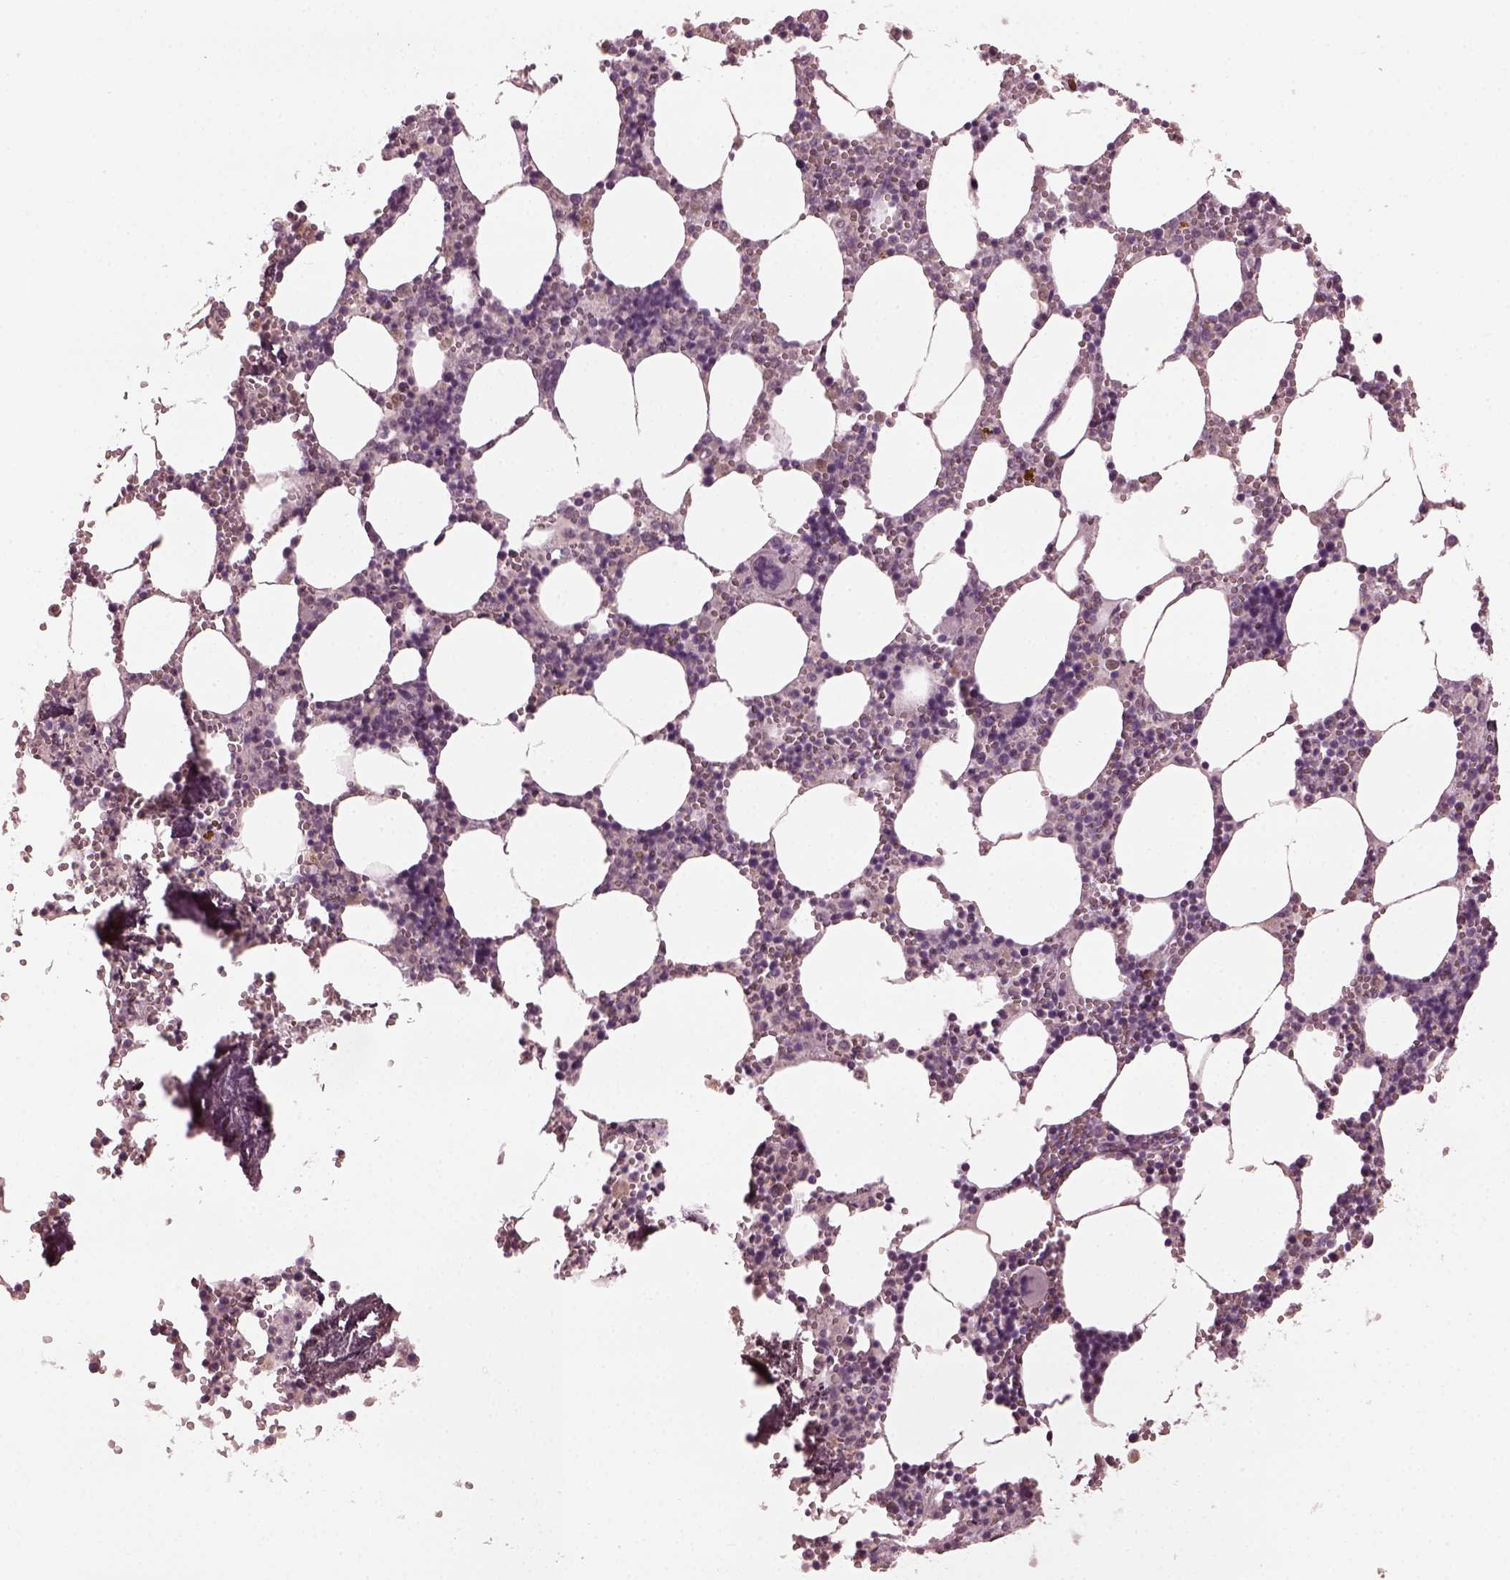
{"staining": {"intensity": "negative", "quantity": "none", "location": "none"}, "tissue": "bone marrow", "cell_type": "Hematopoietic cells", "image_type": "normal", "snomed": [{"axis": "morphology", "description": "Normal tissue, NOS"}, {"axis": "topography", "description": "Bone marrow"}], "caption": "Hematopoietic cells are negative for brown protein staining in normal bone marrow.", "gene": "CCDC170", "patient": {"sex": "male", "age": 54}}